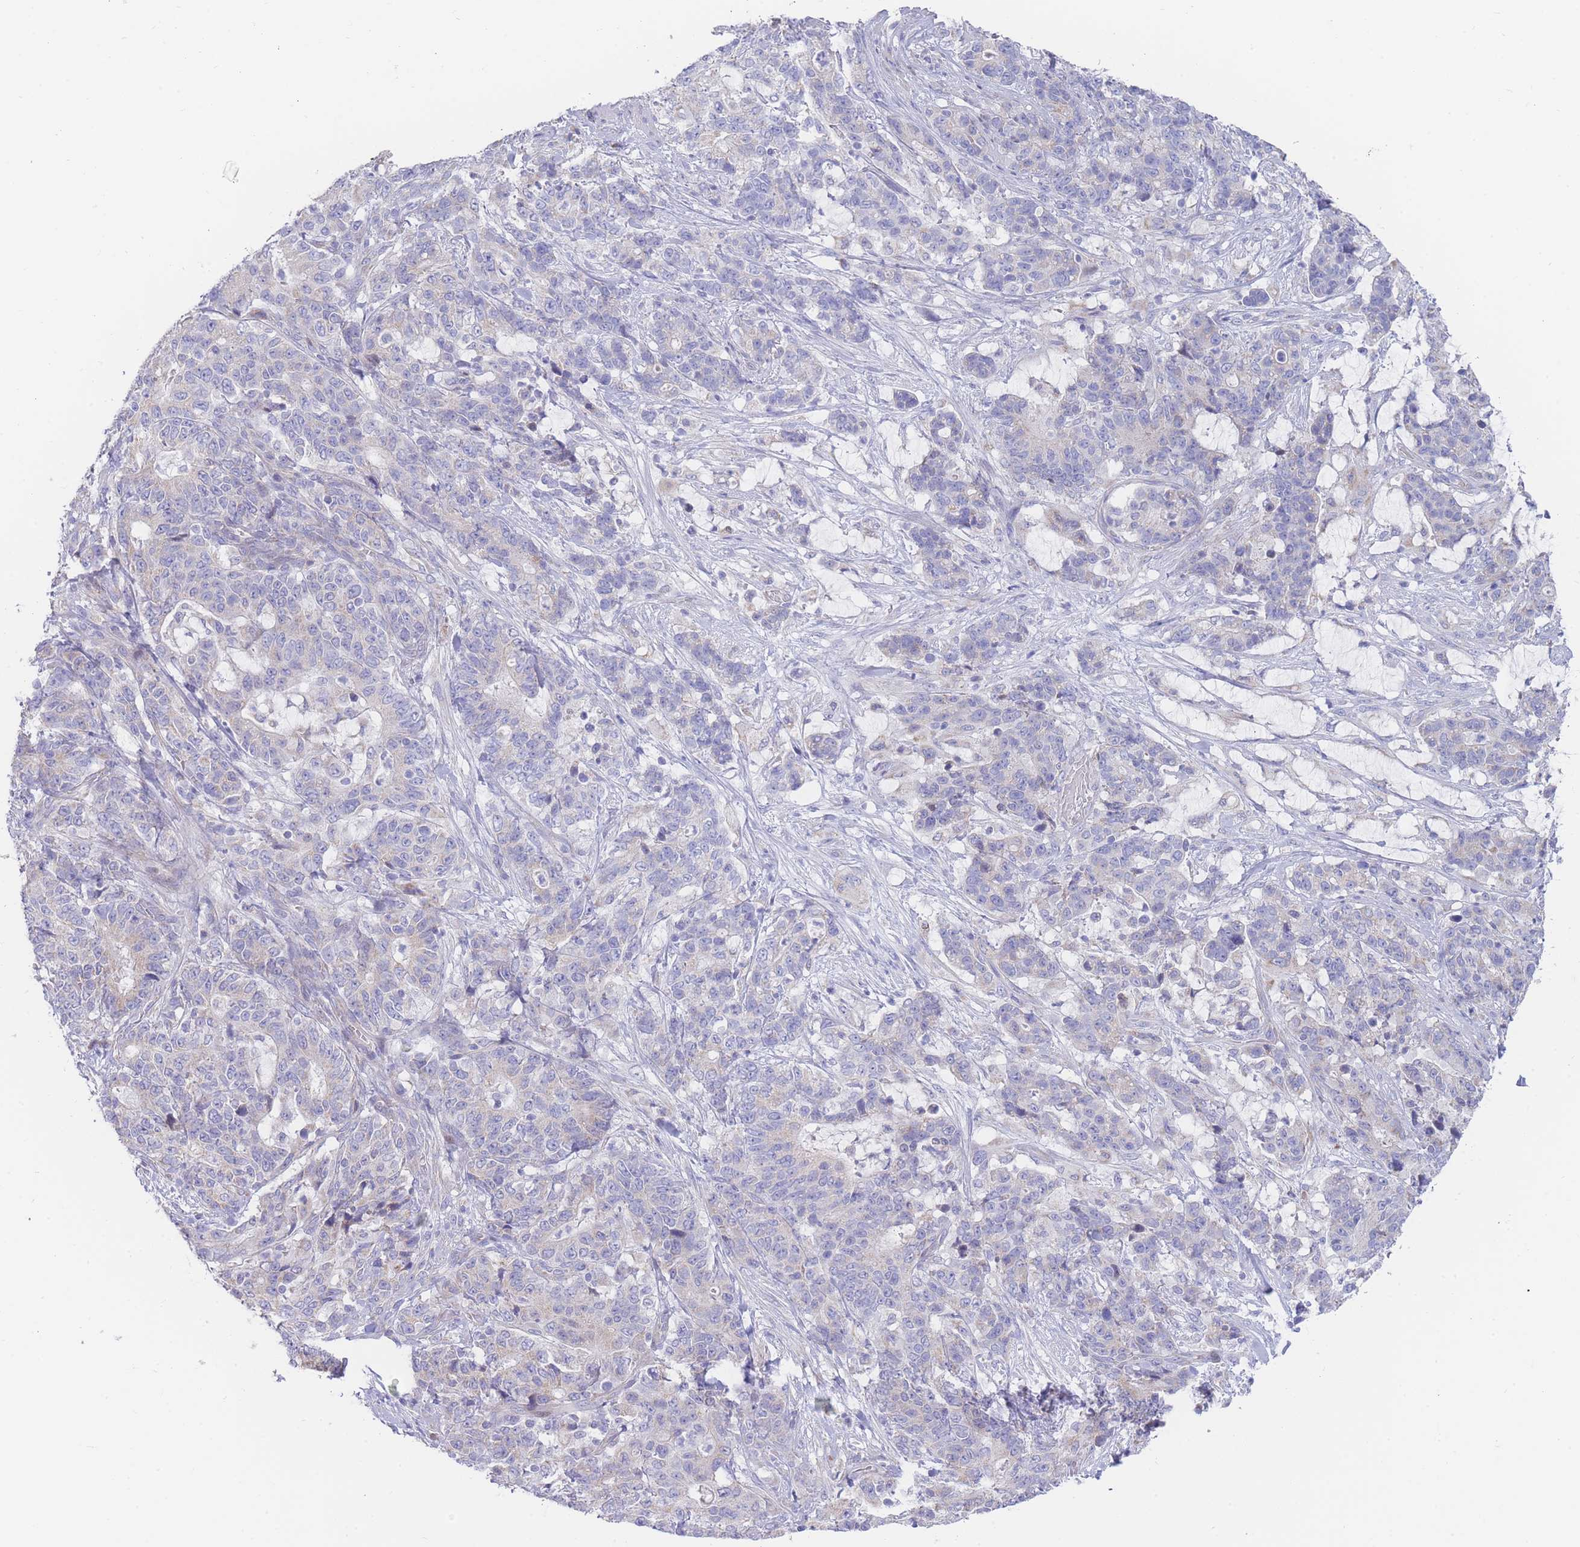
{"staining": {"intensity": "negative", "quantity": "none", "location": "none"}, "tissue": "stomach cancer", "cell_type": "Tumor cells", "image_type": "cancer", "snomed": [{"axis": "morphology", "description": "Normal tissue, NOS"}, {"axis": "morphology", "description": "Adenocarcinoma, NOS"}, {"axis": "topography", "description": "Stomach"}], "caption": "Stomach cancer was stained to show a protein in brown. There is no significant staining in tumor cells.", "gene": "GPAM", "patient": {"sex": "female", "age": 64}}